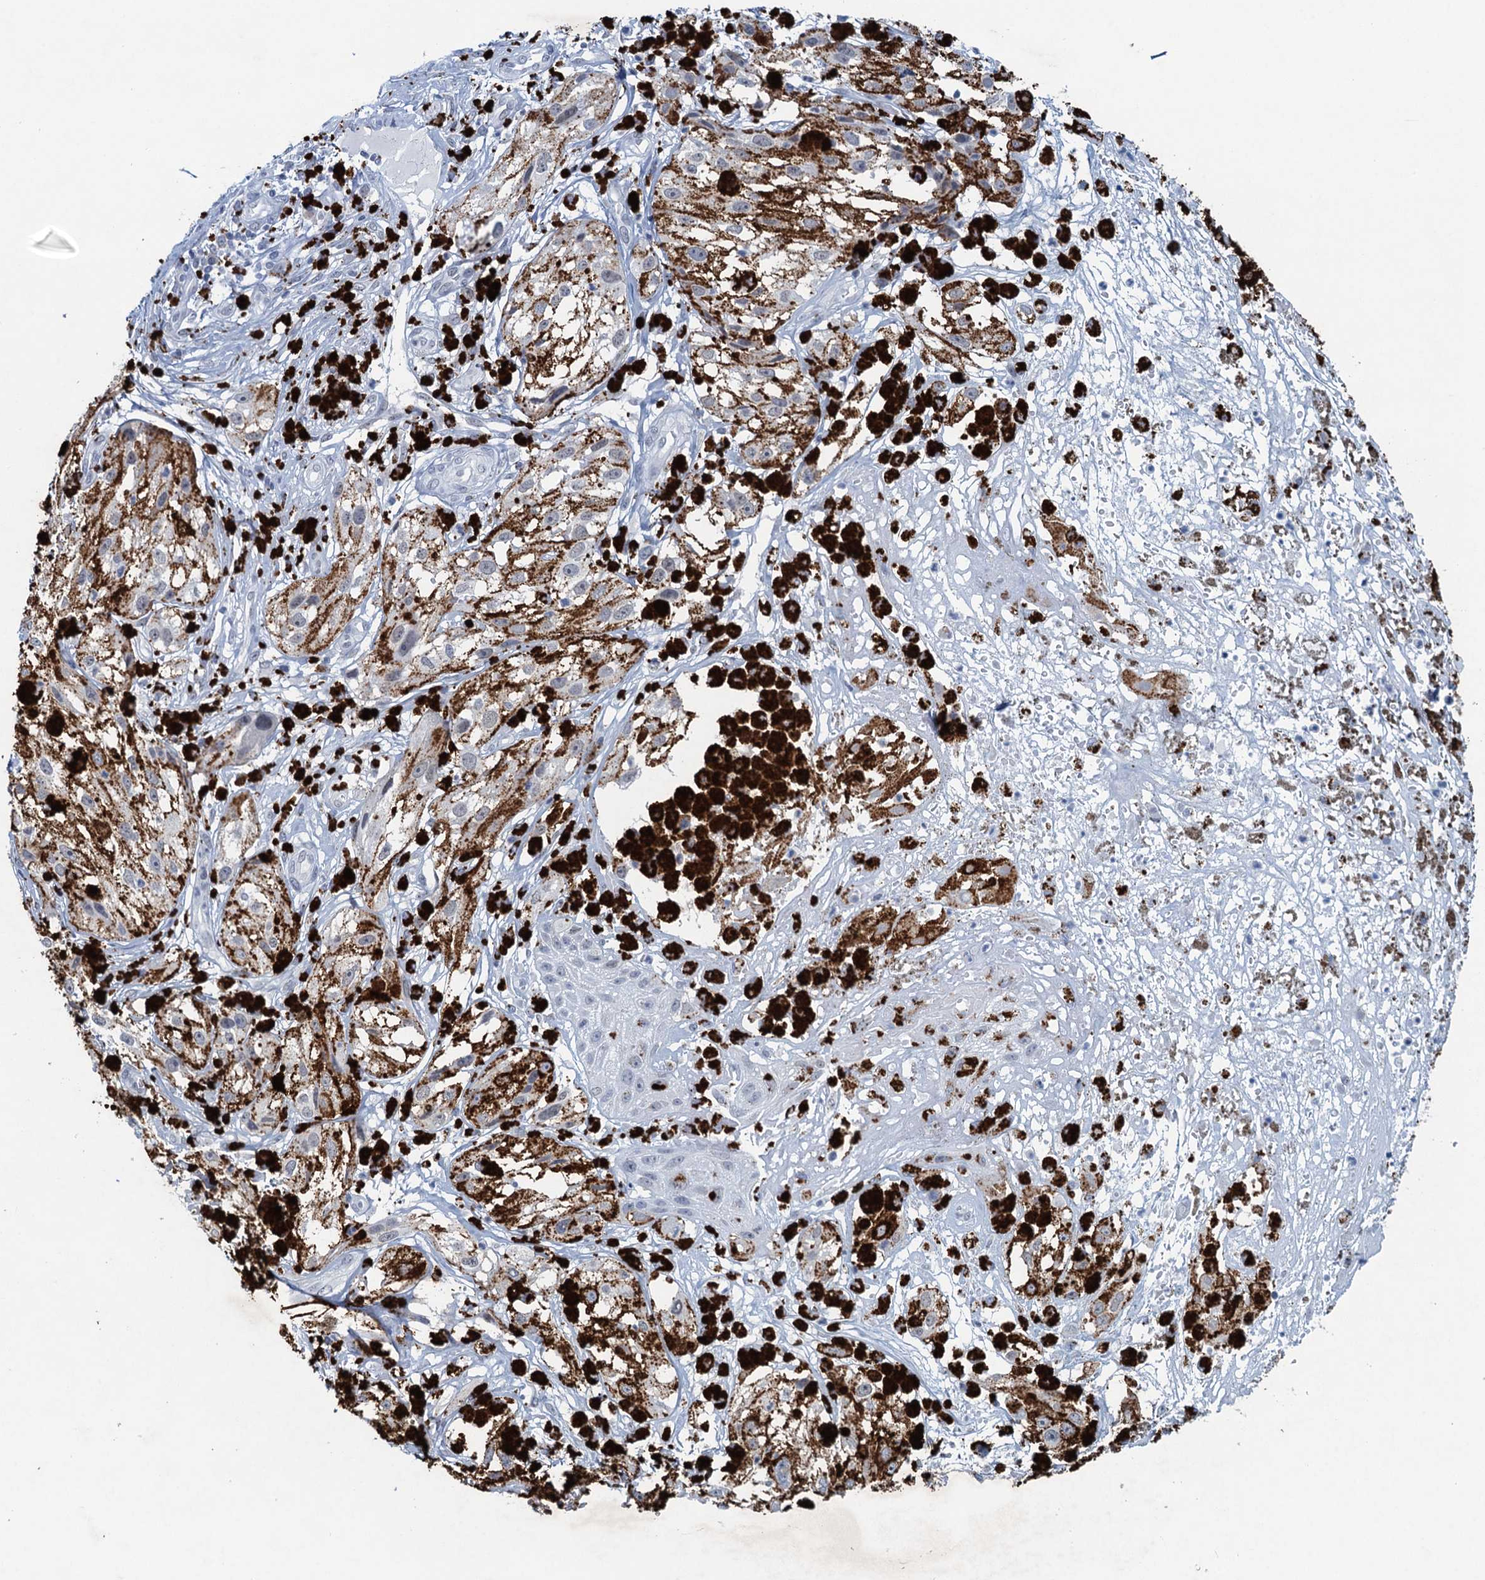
{"staining": {"intensity": "negative", "quantity": "none", "location": "none"}, "tissue": "melanoma", "cell_type": "Tumor cells", "image_type": "cancer", "snomed": [{"axis": "morphology", "description": "Malignant melanoma, NOS"}, {"axis": "topography", "description": "Skin"}], "caption": "There is no significant positivity in tumor cells of melanoma. (DAB (3,3'-diaminobenzidine) IHC with hematoxylin counter stain).", "gene": "HAPSTR1", "patient": {"sex": "male", "age": 88}}